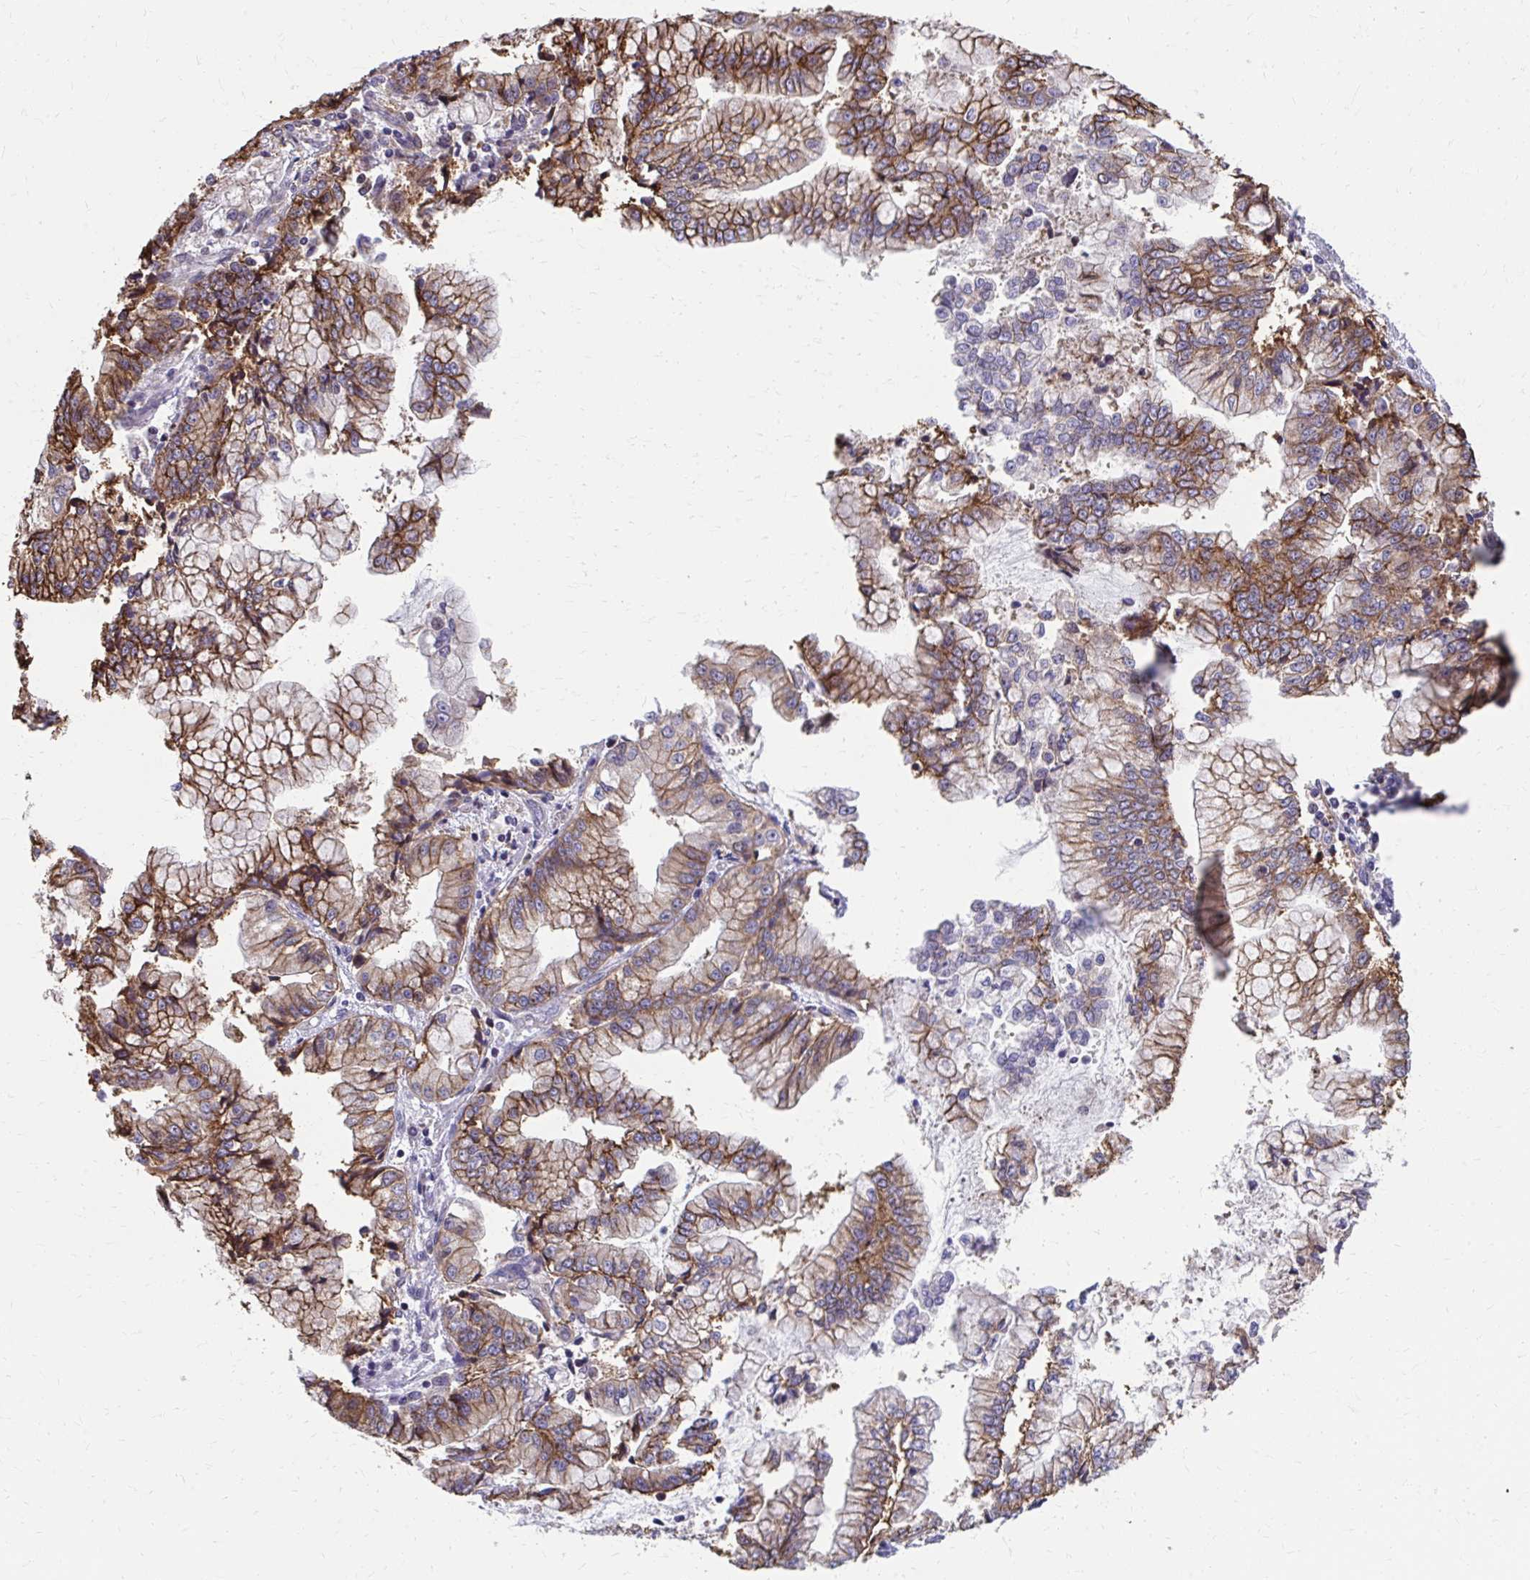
{"staining": {"intensity": "moderate", "quantity": ">75%", "location": "cytoplasmic/membranous"}, "tissue": "stomach cancer", "cell_type": "Tumor cells", "image_type": "cancer", "snomed": [{"axis": "morphology", "description": "Adenocarcinoma, NOS"}, {"axis": "topography", "description": "Stomach, upper"}], "caption": "Immunohistochemistry staining of adenocarcinoma (stomach), which displays medium levels of moderate cytoplasmic/membranous expression in approximately >75% of tumor cells indicating moderate cytoplasmic/membranous protein expression. The staining was performed using DAB (3,3'-diaminobenzidine) (brown) for protein detection and nuclei were counterstained in hematoxylin (blue).", "gene": "ZNF778", "patient": {"sex": "female", "age": 74}}